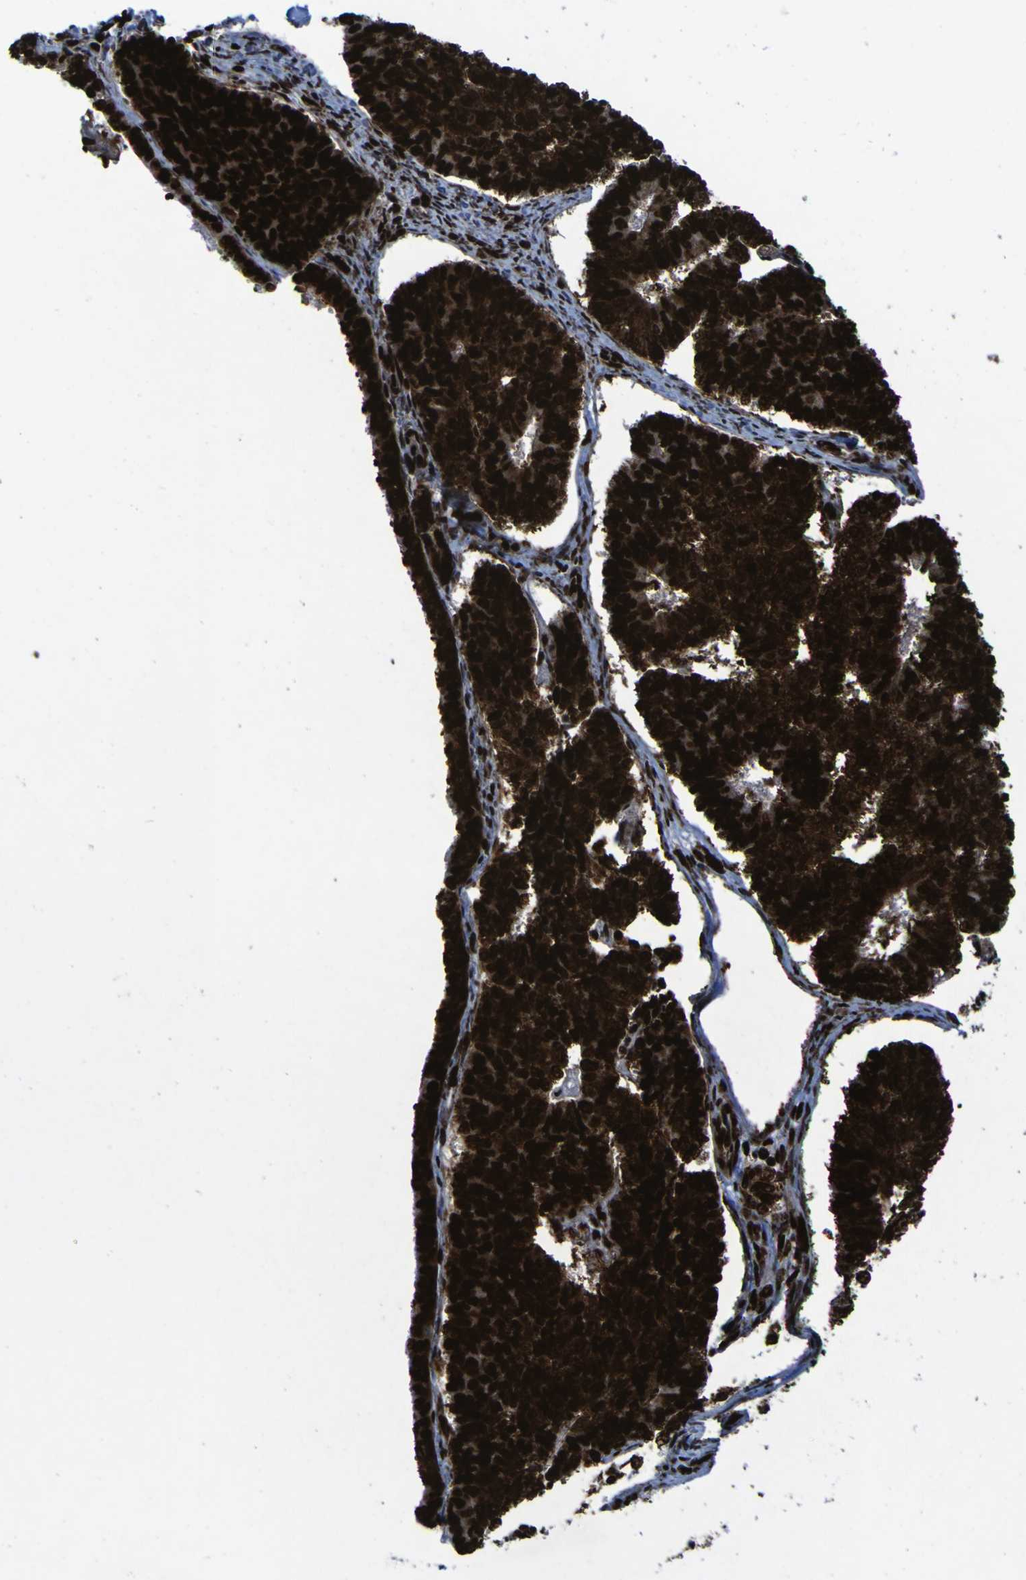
{"staining": {"intensity": "strong", "quantity": ">75%", "location": "nuclear"}, "tissue": "endometrial cancer", "cell_type": "Tumor cells", "image_type": "cancer", "snomed": [{"axis": "morphology", "description": "Adenocarcinoma, NOS"}, {"axis": "topography", "description": "Endometrium"}], "caption": "Immunohistochemistry histopathology image of neoplastic tissue: endometrial cancer (adenocarcinoma) stained using immunohistochemistry (IHC) displays high levels of strong protein expression localized specifically in the nuclear of tumor cells, appearing as a nuclear brown color.", "gene": "NPM1", "patient": {"sex": "female", "age": 70}}